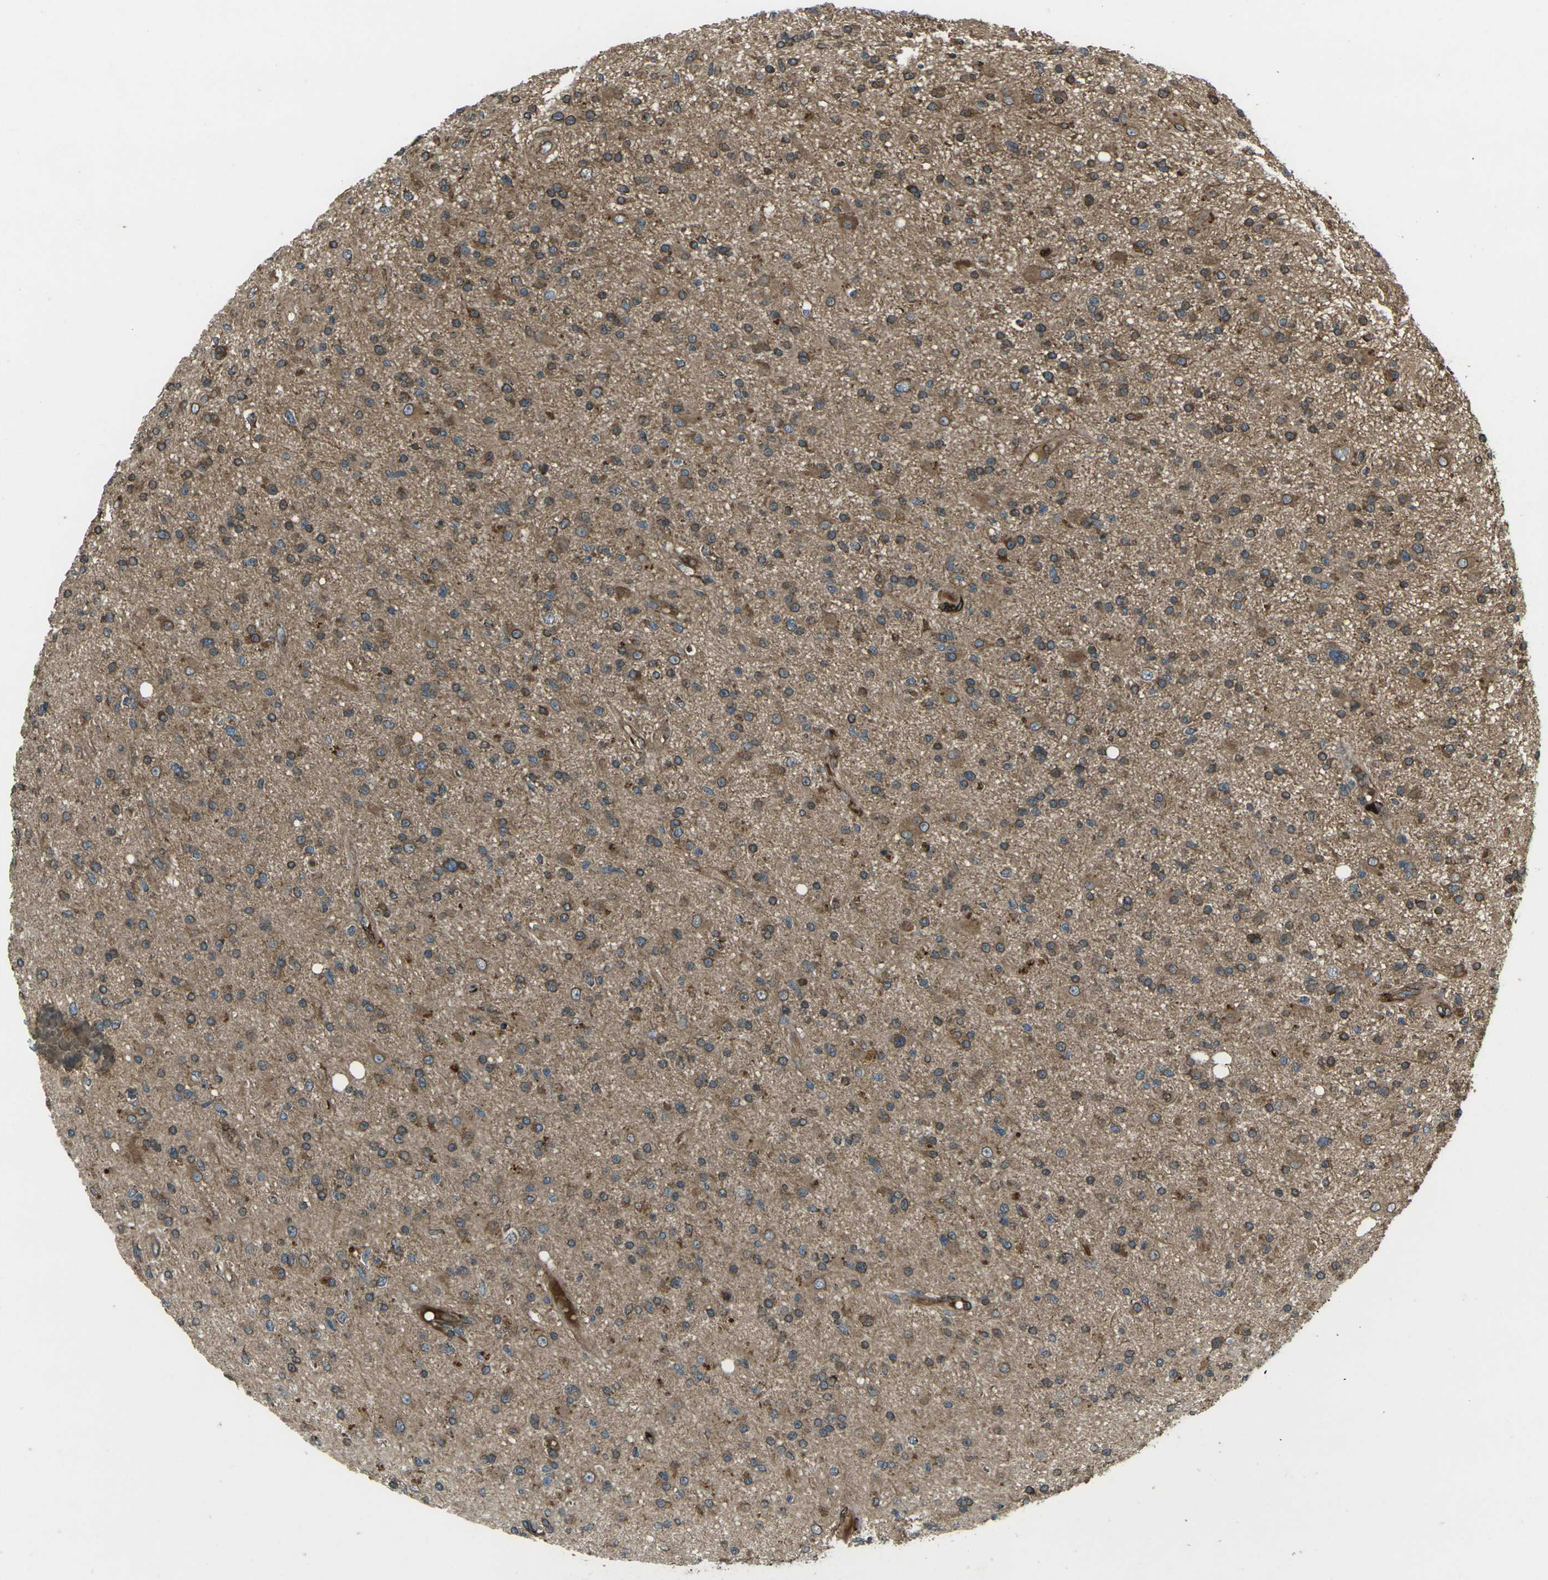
{"staining": {"intensity": "moderate", "quantity": ">75%", "location": "cytoplasmic/membranous"}, "tissue": "glioma", "cell_type": "Tumor cells", "image_type": "cancer", "snomed": [{"axis": "morphology", "description": "Glioma, malignant, High grade"}, {"axis": "topography", "description": "Brain"}], "caption": "This image displays immunohistochemistry (IHC) staining of human glioma, with medium moderate cytoplasmic/membranous positivity in about >75% of tumor cells.", "gene": "LSMEM1", "patient": {"sex": "male", "age": 33}}